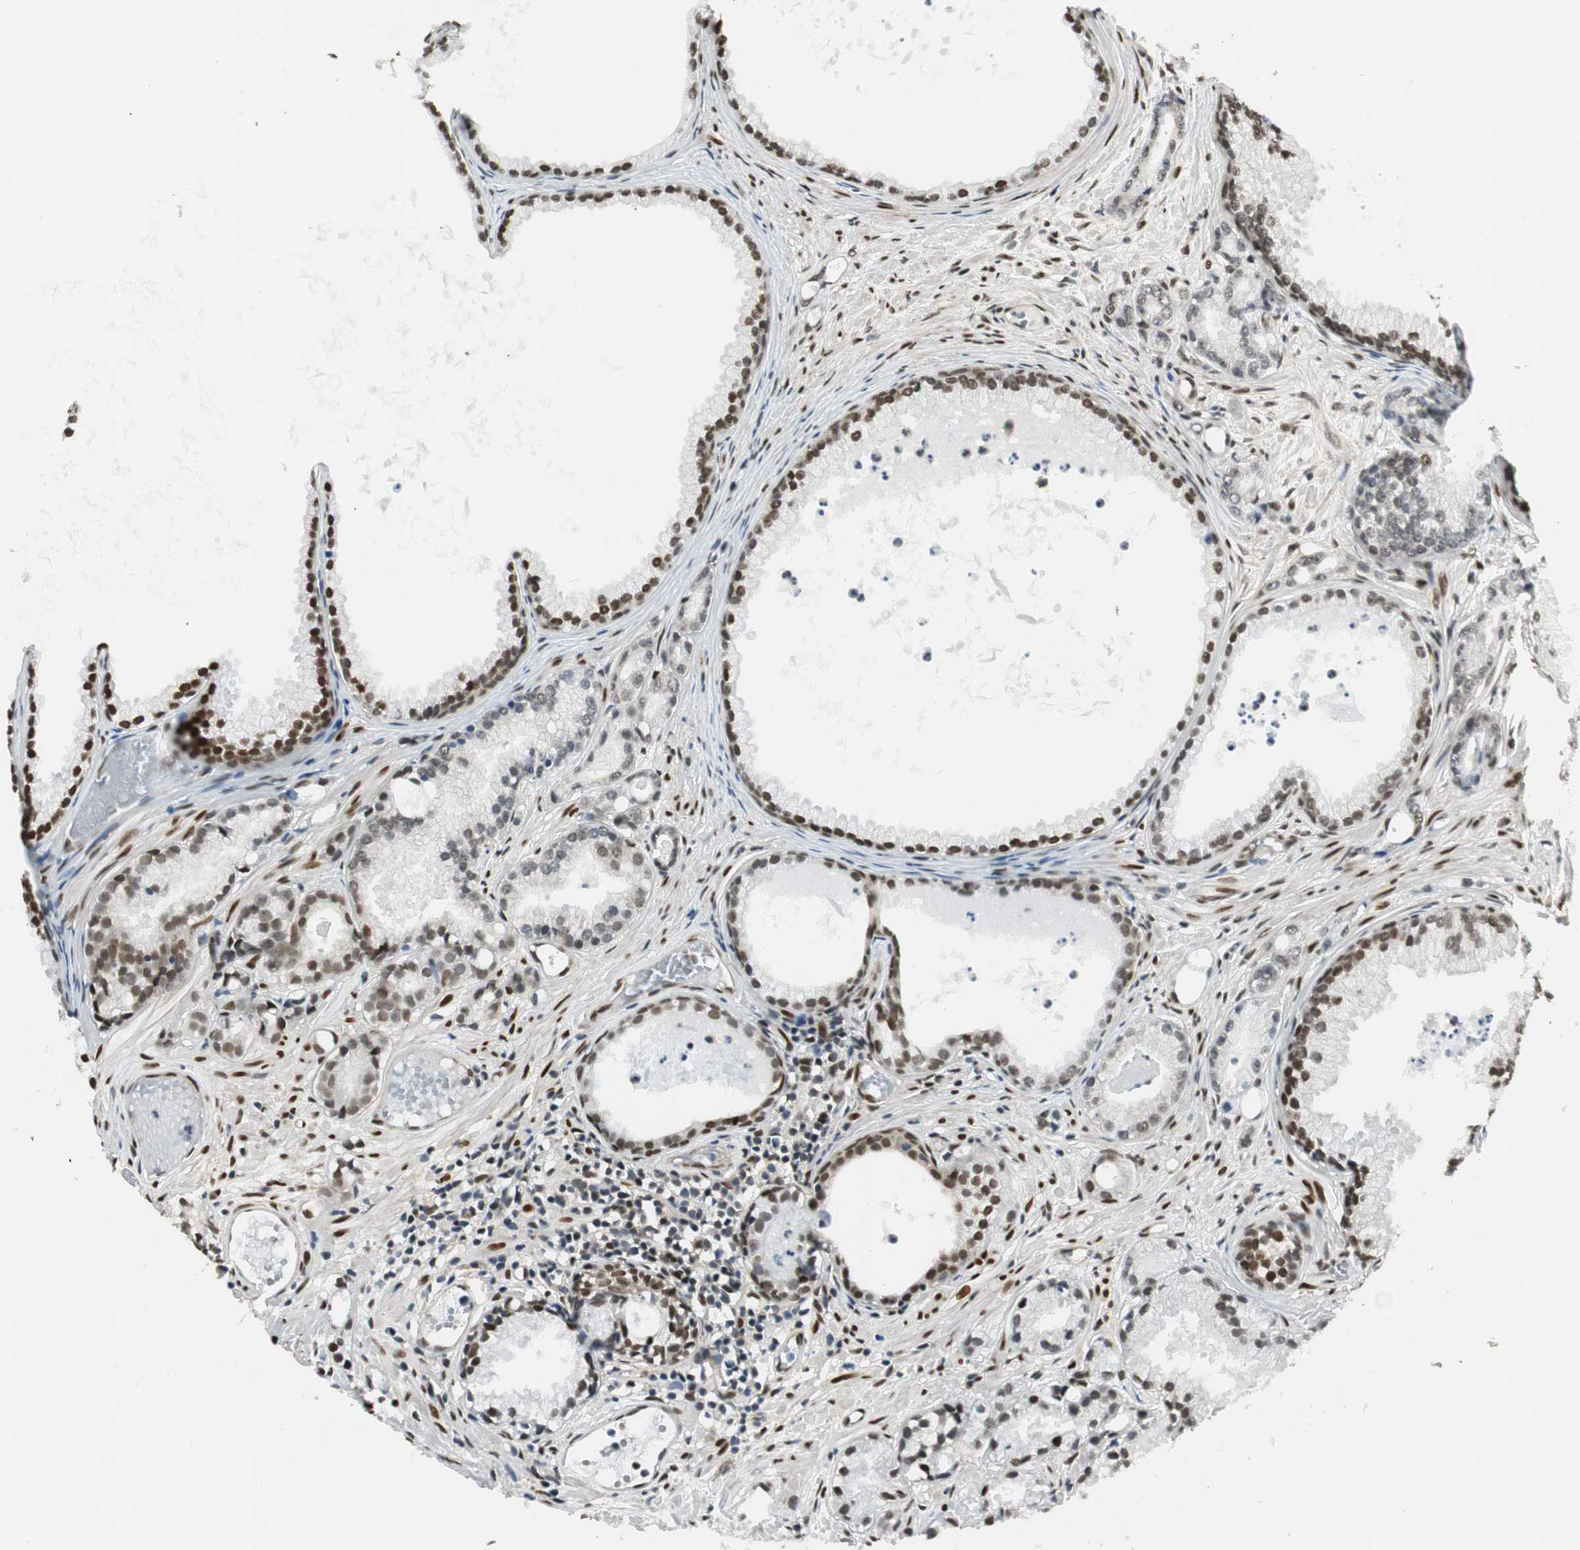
{"staining": {"intensity": "moderate", "quantity": "<25%", "location": "nuclear"}, "tissue": "prostate cancer", "cell_type": "Tumor cells", "image_type": "cancer", "snomed": [{"axis": "morphology", "description": "Adenocarcinoma, Low grade"}, {"axis": "topography", "description": "Prostate"}], "caption": "Immunohistochemical staining of human prostate adenocarcinoma (low-grade) reveals low levels of moderate nuclear protein expression in approximately <25% of tumor cells.", "gene": "RING1", "patient": {"sex": "male", "age": 72}}